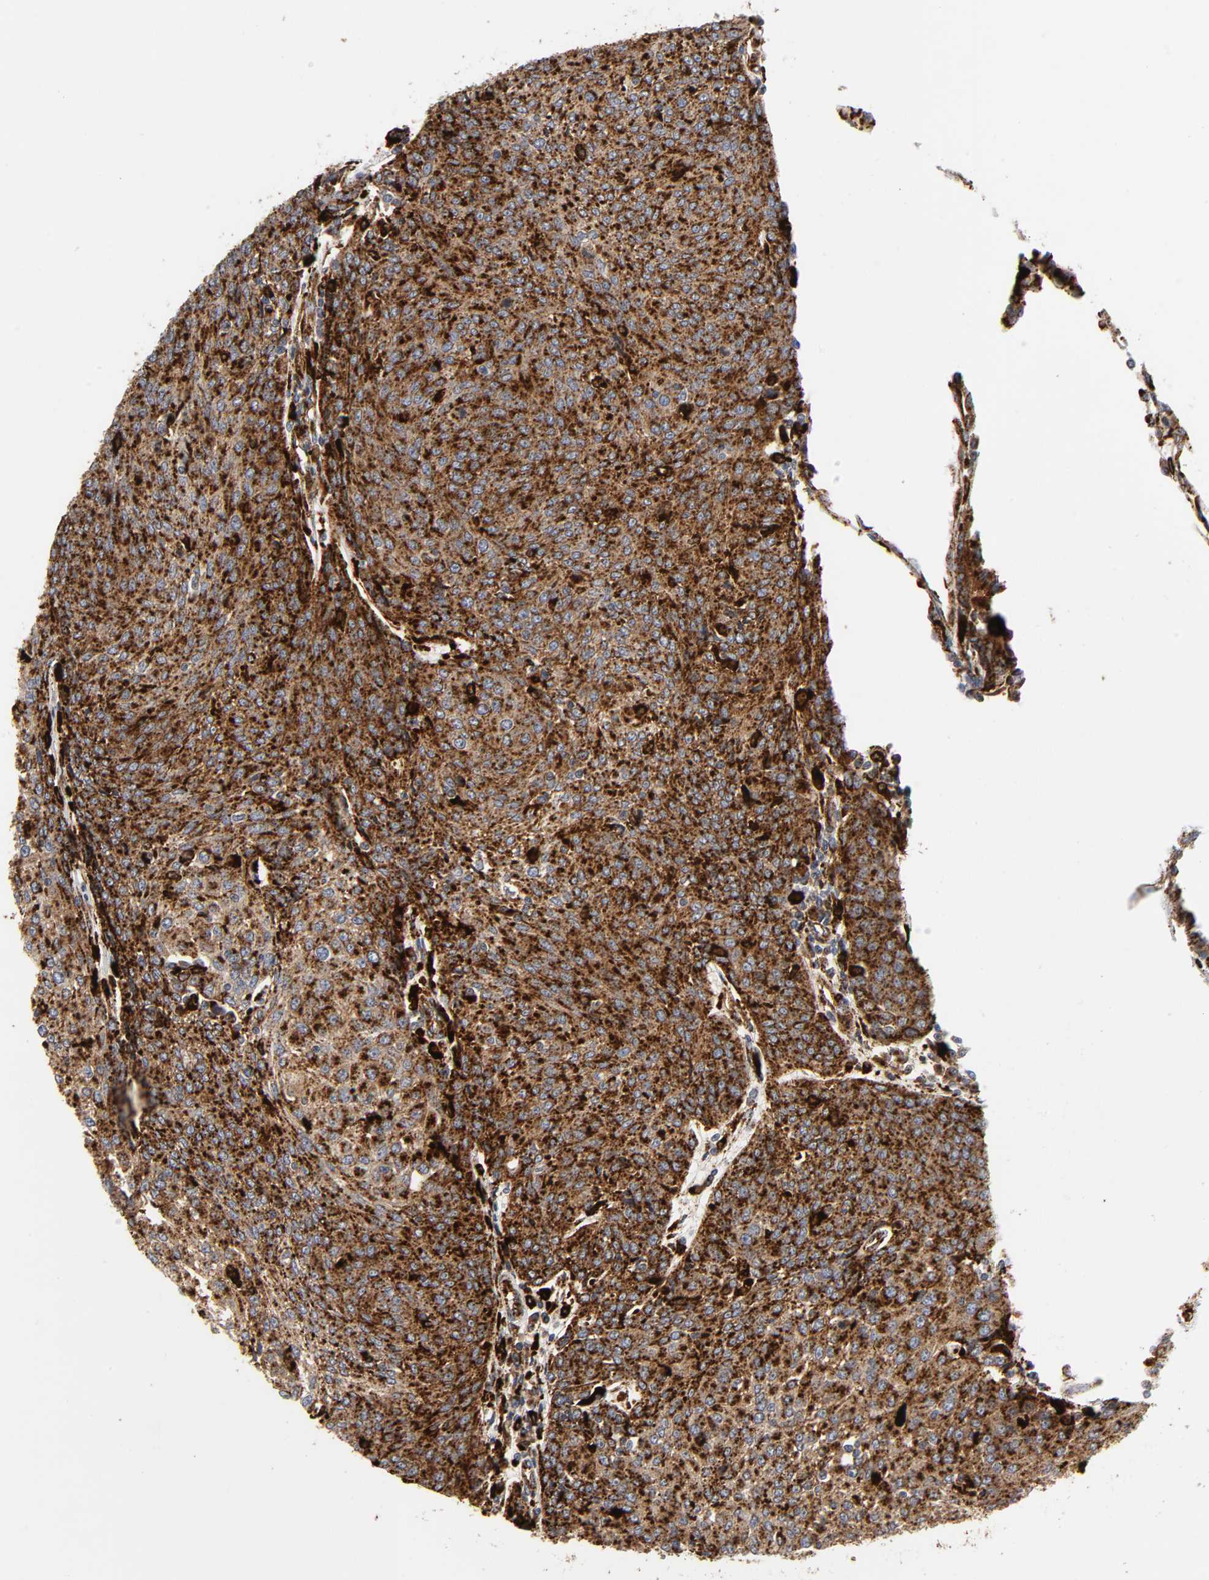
{"staining": {"intensity": "strong", "quantity": ">75%", "location": "cytoplasmic/membranous"}, "tissue": "urothelial cancer", "cell_type": "Tumor cells", "image_type": "cancer", "snomed": [{"axis": "morphology", "description": "Urothelial carcinoma, High grade"}, {"axis": "topography", "description": "Urinary bladder"}], "caption": "This is an image of immunohistochemistry staining of urothelial cancer, which shows strong positivity in the cytoplasmic/membranous of tumor cells.", "gene": "PSAP", "patient": {"sex": "female", "age": 85}}